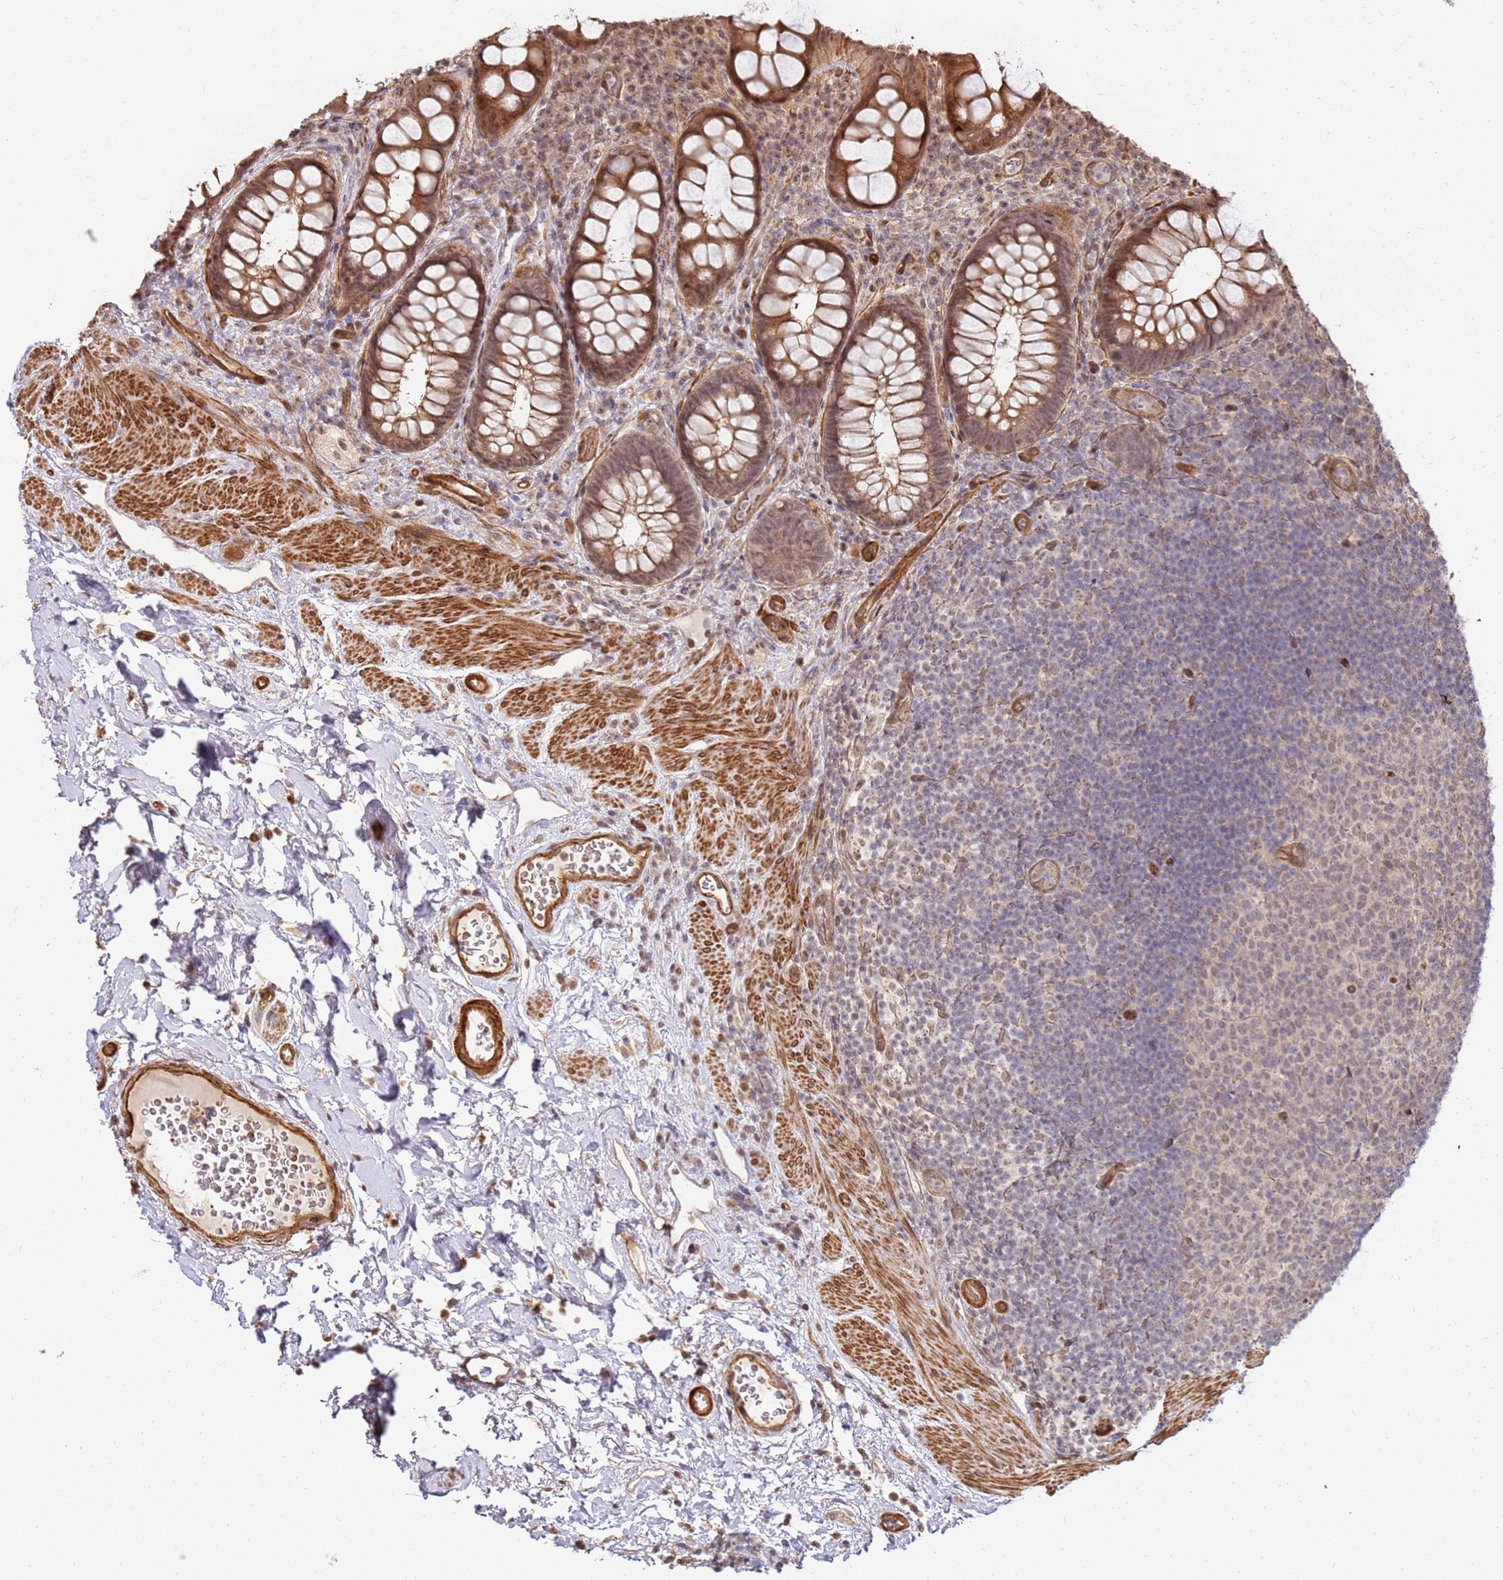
{"staining": {"intensity": "moderate", "quantity": ">75%", "location": "cytoplasmic/membranous,nuclear"}, "tissue": "rectum", "cell_type": "Glandular cells", "image_type": "normal", "snomed": [{"axis": "morphology", "description": "Normal tissue, NOS"}, {"axis": "topography", "description": "Rectum"}, {"axis": "topography", "description": "Peripheral nerve tissue"}], "caption": "A high-resolution histopathology image shows immunohistochemistry staining of benign rectum, which exhibits moderate cytoplasmic/membranous,nuclear expression in approximately >75% of glandular cells.", "gene": "ST18", "patient": {"sex": "female", "age": 69}}